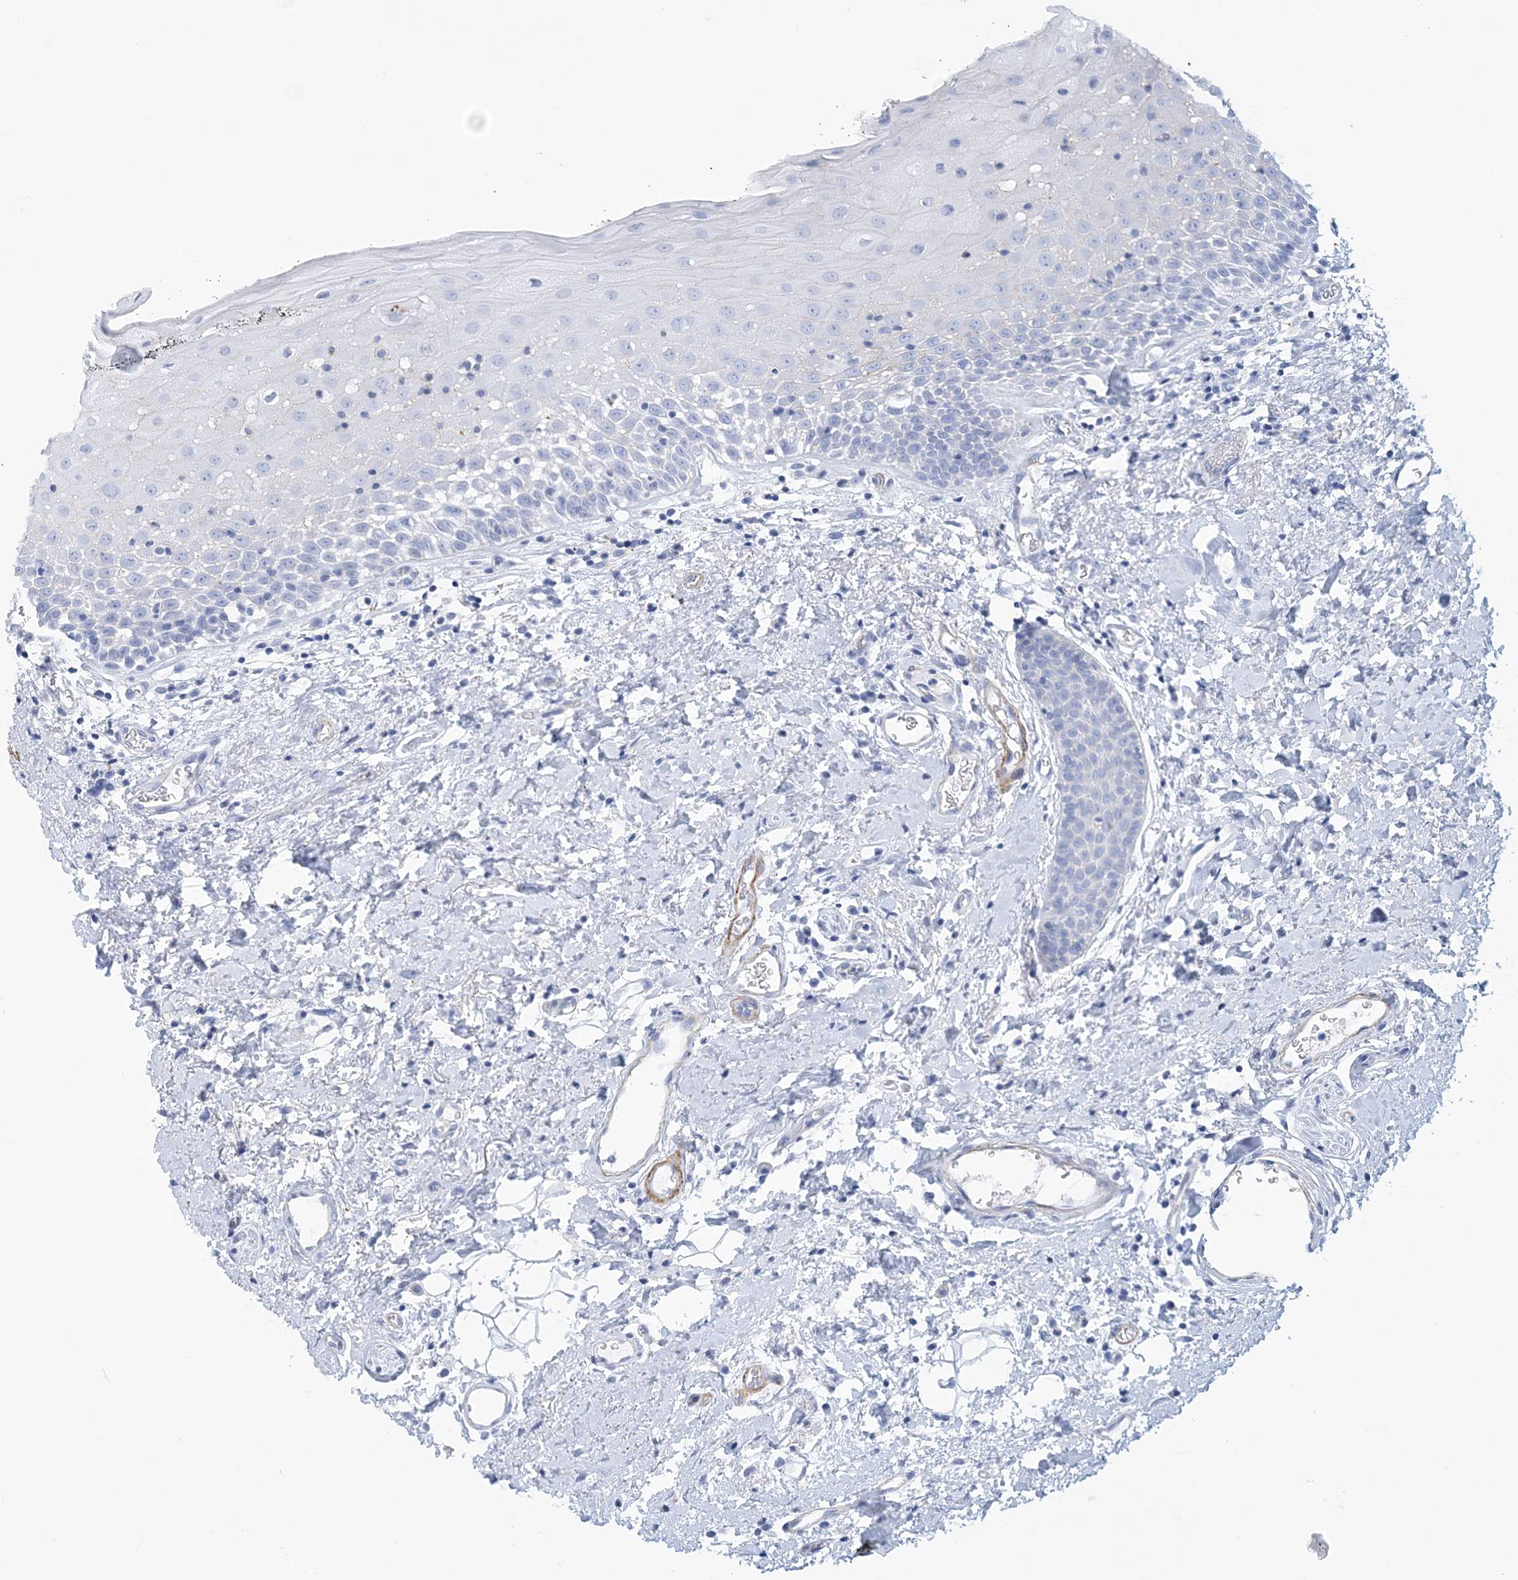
{"staining": {"intensity": "negative", "quantity": "none", "location": "none"}, "tissue": "oral mucosa", "cell_type": "Squamous epithelial cells", "image_type": "normal", "snomed": [{"axis": "morphology", "description": "Normal tissue, NOS"}, {"axis": "topography", "description": "Oral tissue"}], "caption": "Immunohistochemical staining of benign human oral mucosa exhibits no significant positivity in squamous epithelial cells. (DAB (3,3'-diaminobenzidine) immunohistochemistry (IHC) with hematoxylin counter stain).", "gene": "C11orf21", "patient": {"sex": "male", "age": 74}}